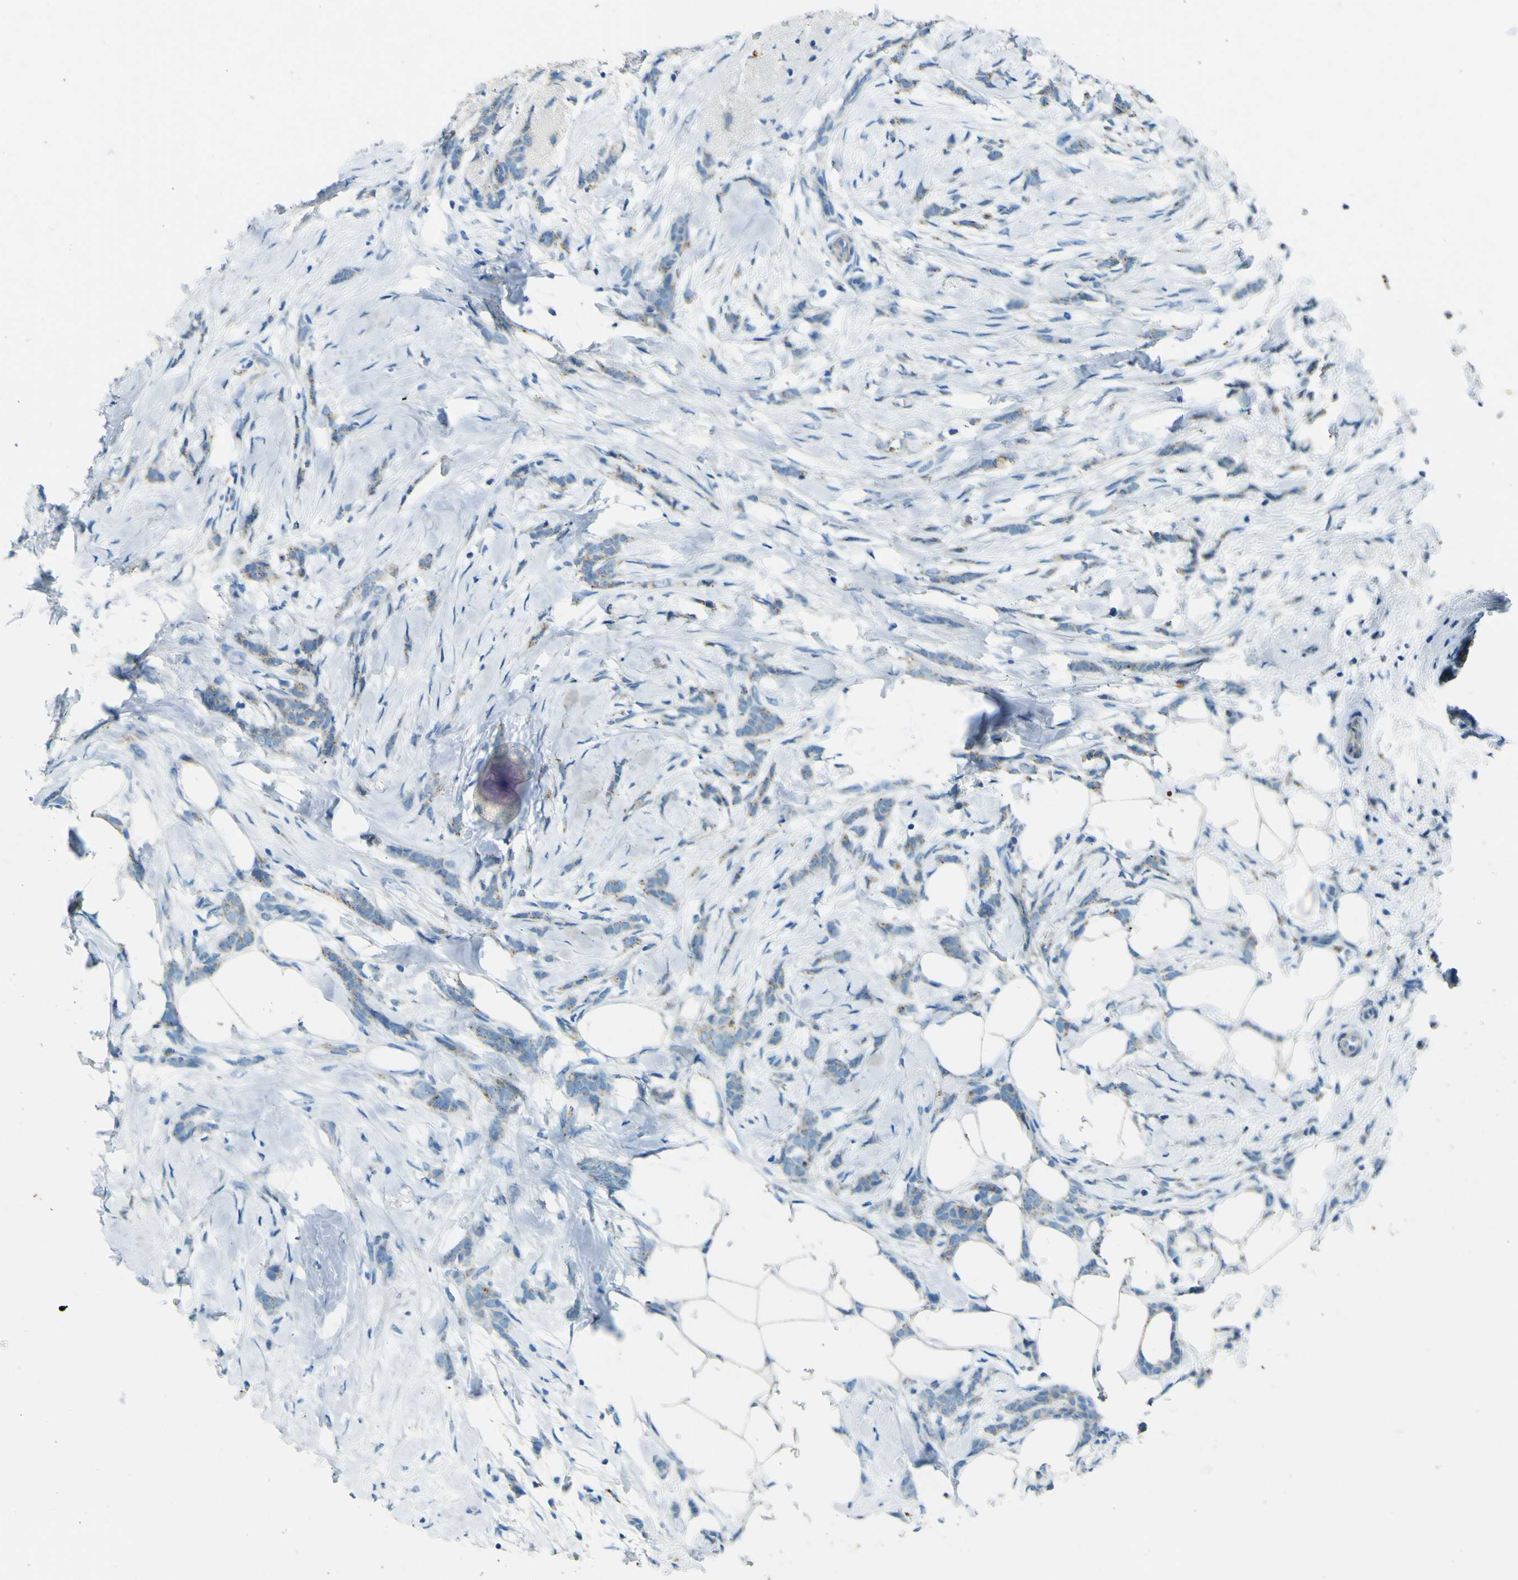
{"staining": {"intensity": "negative", "quantity": "none", "location": "none"}, "tissue": "breast cancer", "cell_type": "Tumor cells", "image_type": "cancer", "snomed": [{"axis": "morphology", "description": "Lobular carcinoma, in situ"}, {"axis": "morphology", "description": "Lobular carcinoma"}, {"axis": "topography", "description": "Breast"}], "caption": "A micrograph of human breast lobular carcinoma is negative for staining in tumor cells.", "gene": "PDE9A", "patient": {"sex": "female", "age": 41}}